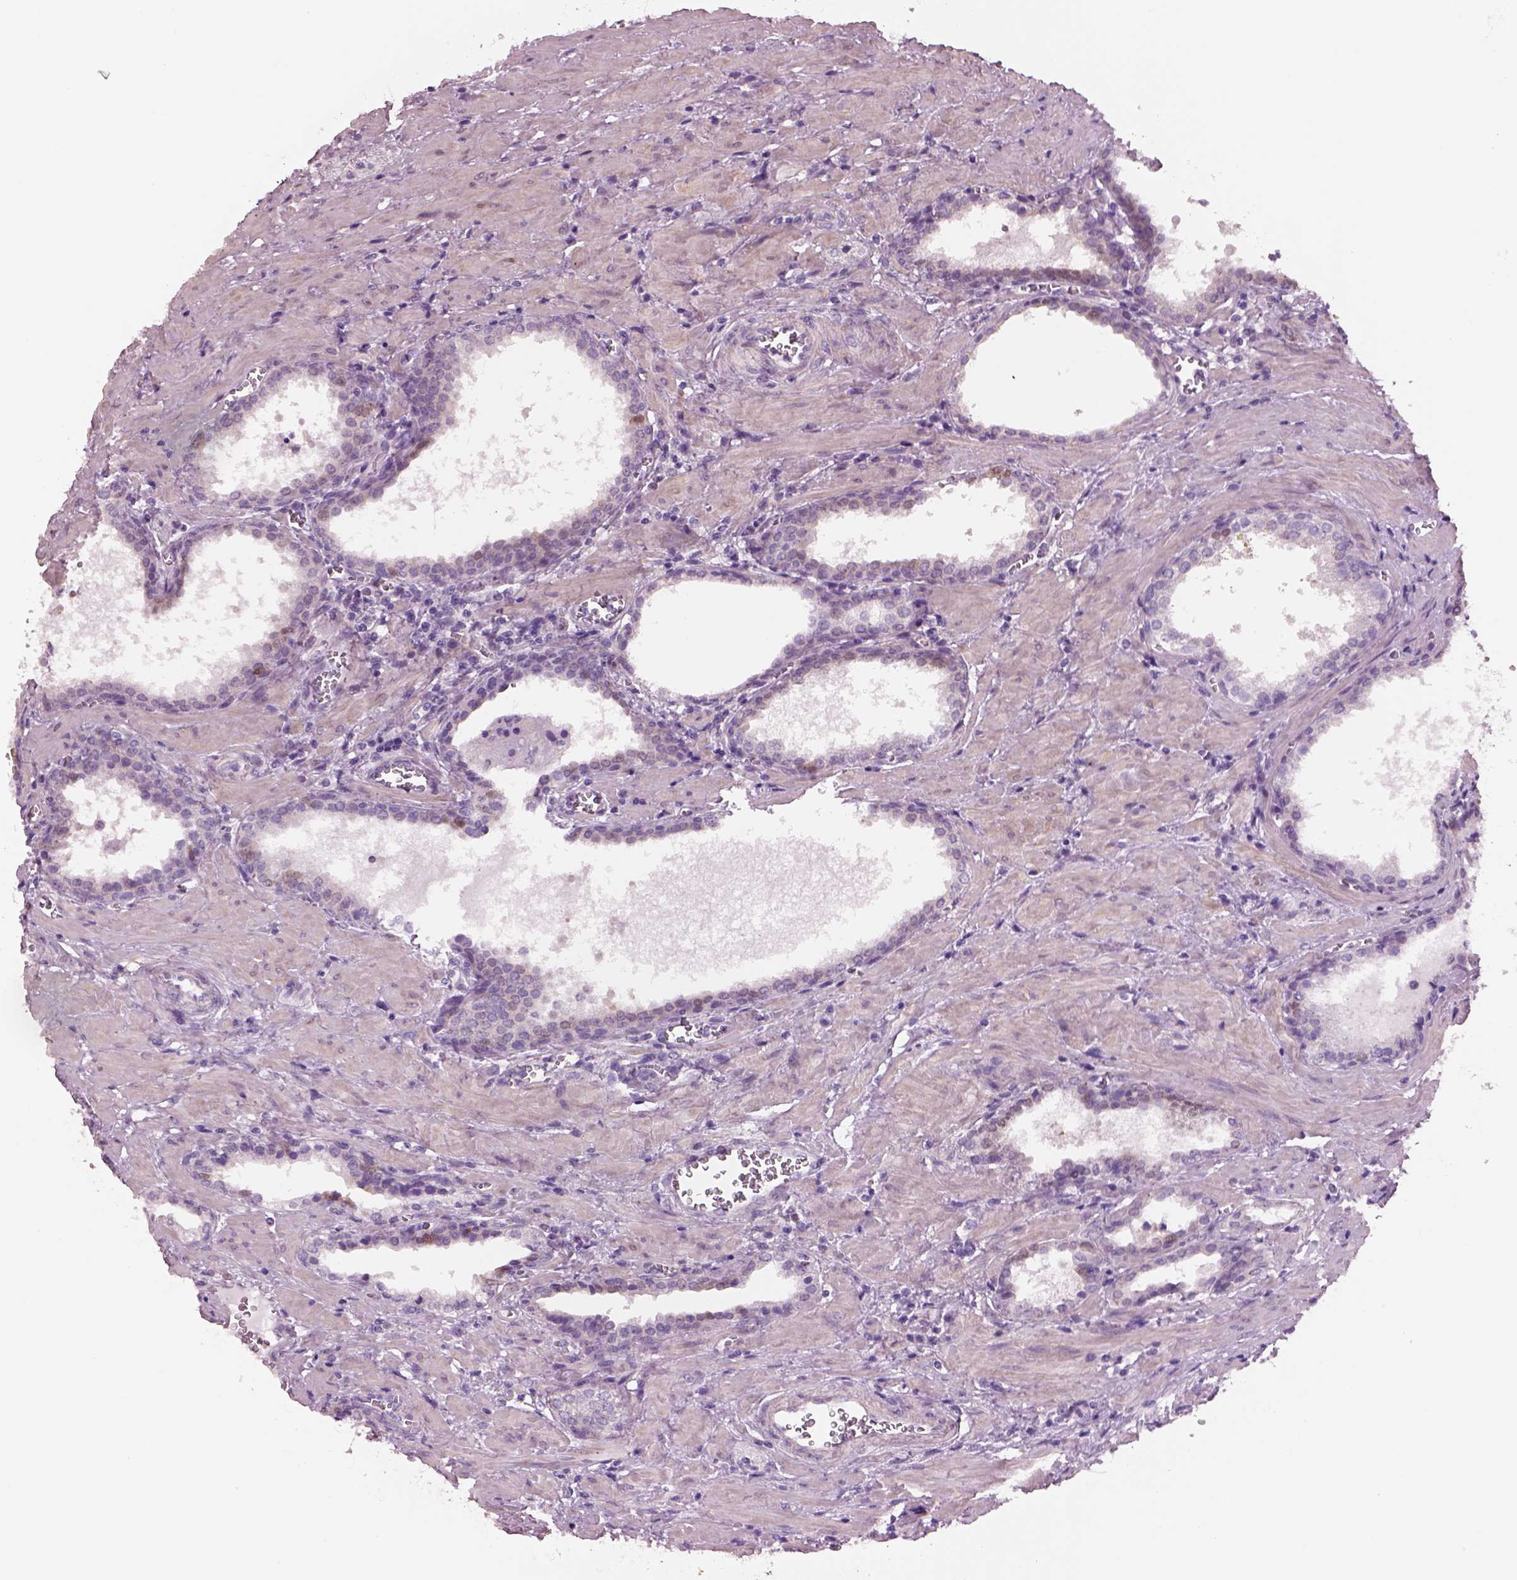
{"staining": {"intensity": "negative", "quantity": "none", "location": "none"}, "tissue": "prostate cancer", "cell_type": "Tumor cells", "image_type": "cancer", "snomed": [{"axis": "morphology", "description": "Adenocarcinoma, NOS"}, {"axis": "topography", "description": "Prostate and seminal vesicle, NOS"}], "caption": "A histopathology image of prostate cancer (adenocarcinoma) stained for a protein shows no brown staining in tumor cells.", "gene": "SCML2", "patient": {"sex": "male", "age": 63}}